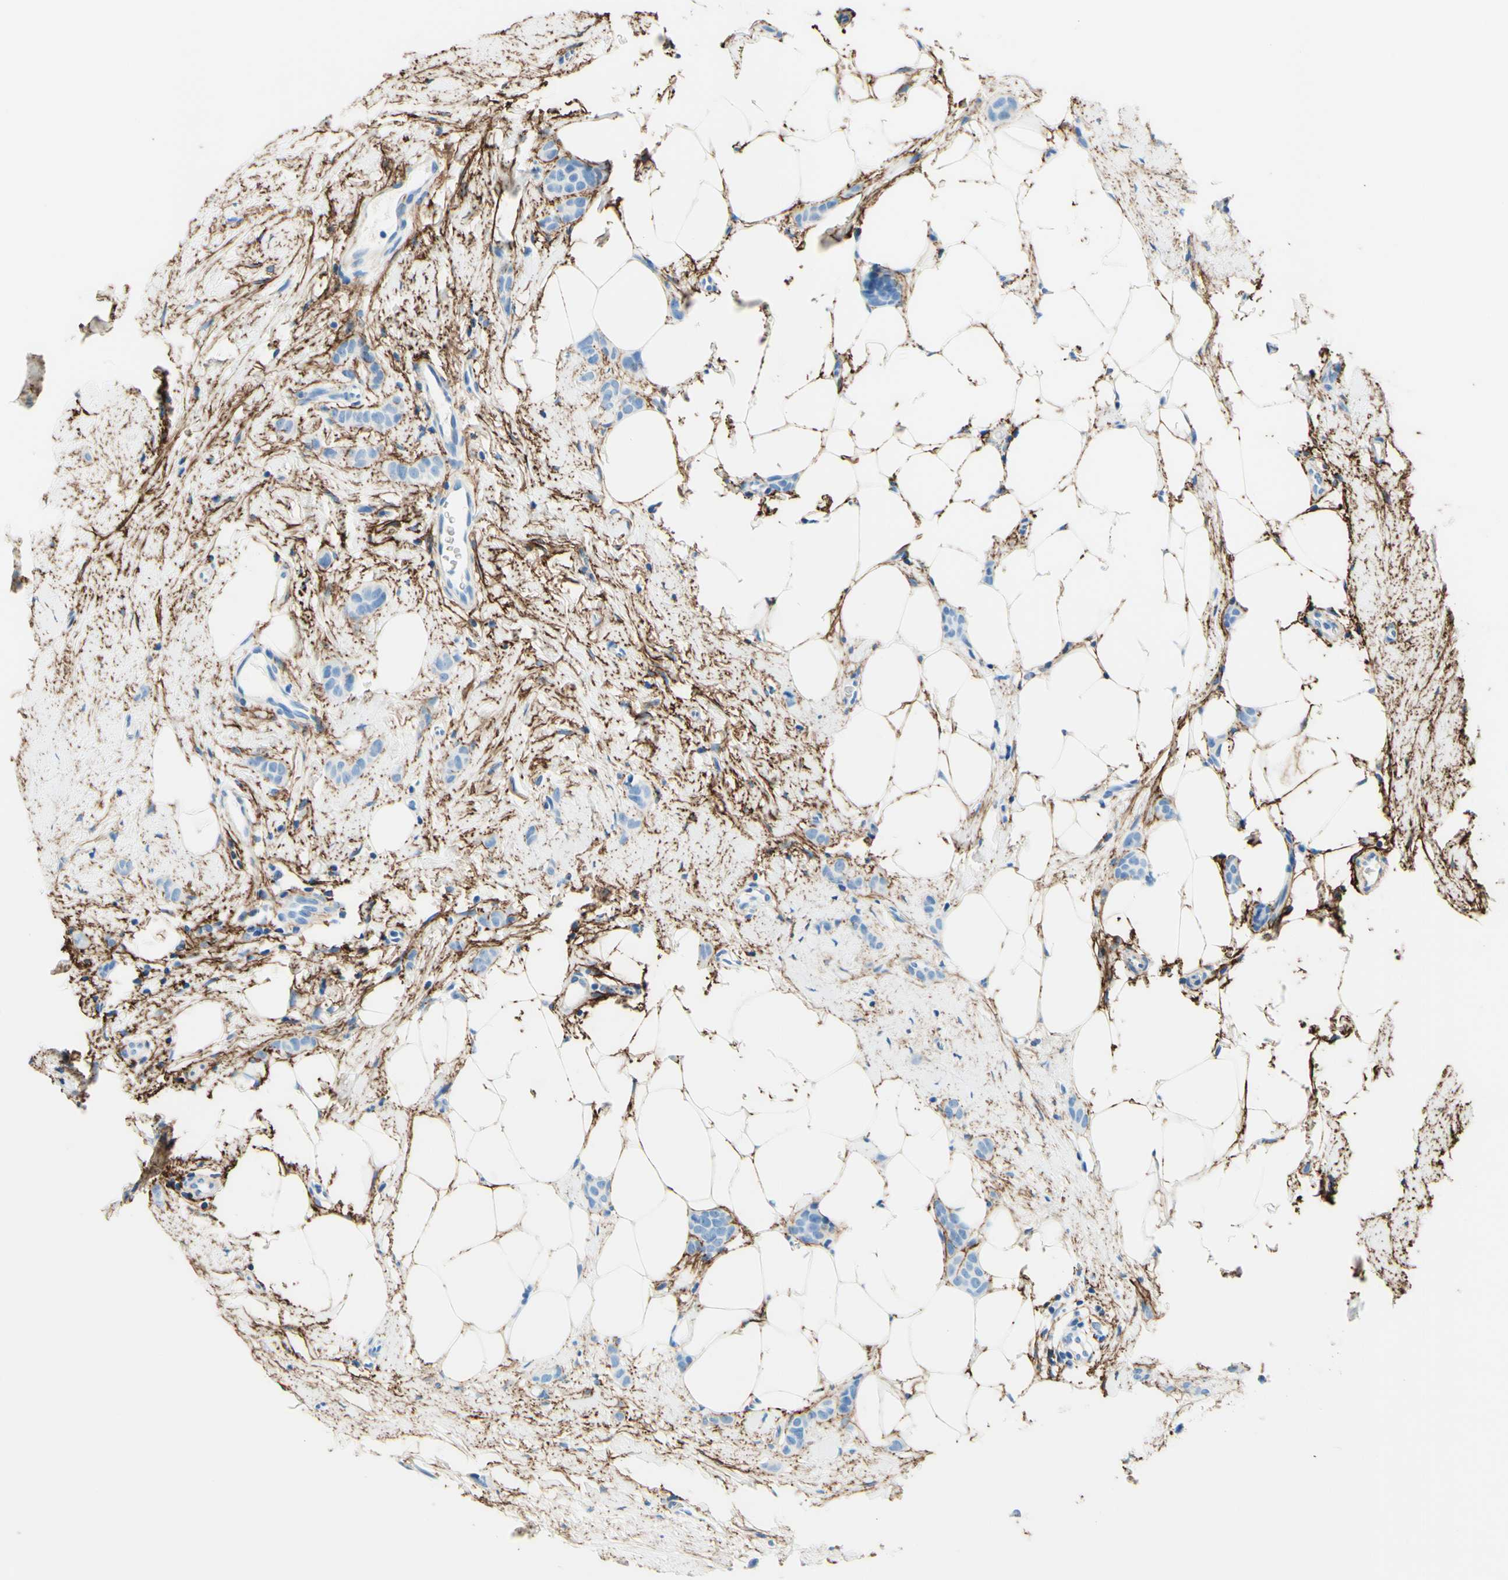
{"staining": {"intensity": "negative", "quantity": "none", "location": "none"}, "tissue": "breast cancer", "cell_type": "Tumor cells", "image_type": "cancer", "snomed": [{"axis": "morphology", "description": "Lobular carcinoma"}, {"axis": "topography", "description": "Skin"}, {"axis": "topography", "description": "Breast"}], "caption": "Immunohistochemical staining of human breast cancer reveals no significant expression in tumor cells. (DAB (3,3'-diaminobenzidine) IHC, high magnification).", "gene": "MFAP5", "patient": {"sex": "female", "age": 46}}